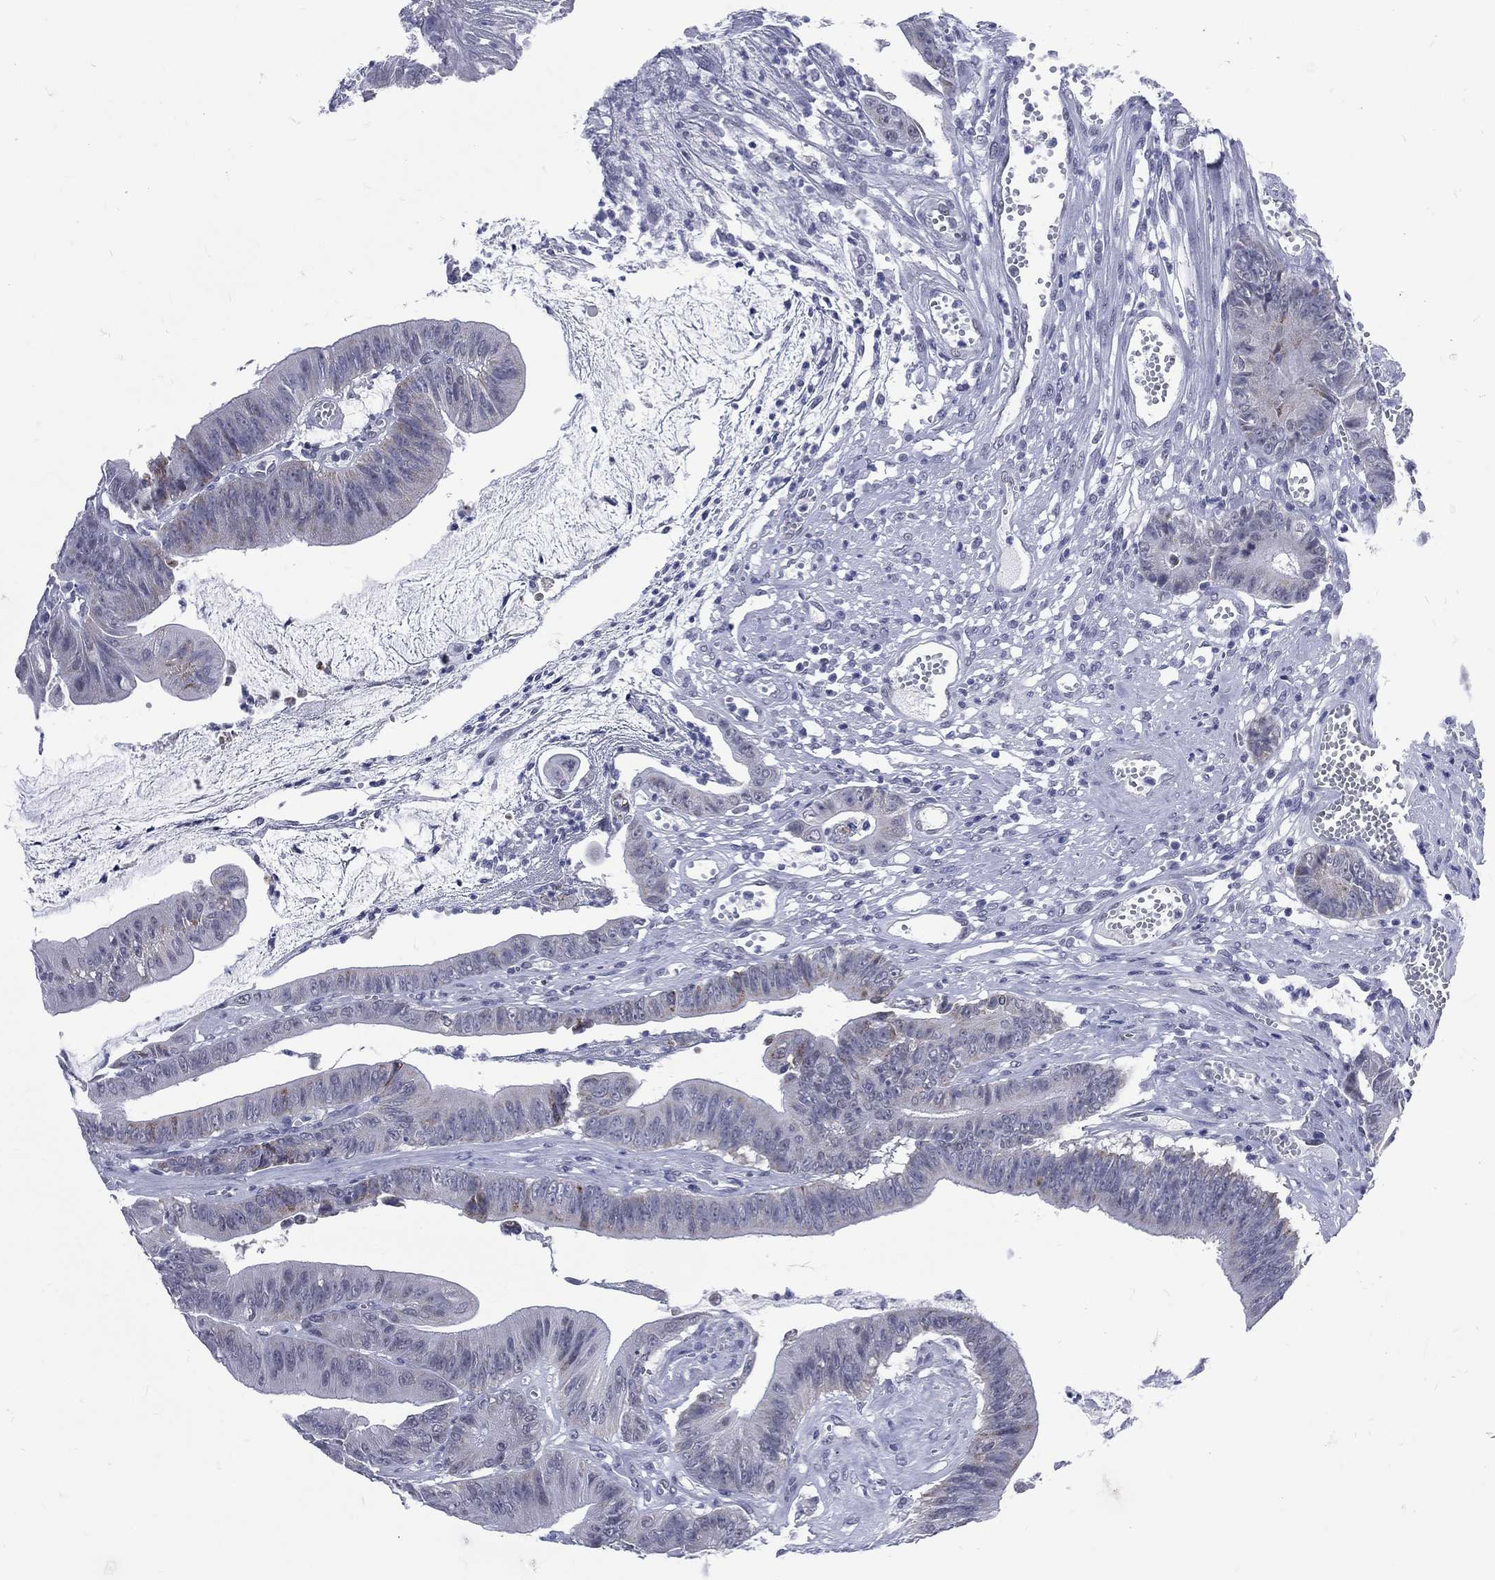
{"staining": {"intensity": "weak", "quantity": "<25%", "location": "cytoplasmic/membranous"}, "tissue": "colorectal cancer", "cell_type": "Tumor cells", "image_type": "cancer", "snomed": [{"axis": "morphology", "description": "Adenocarcinoma, NOS"}, {"axis": "topography", "description": "Colon"}], "caption": "IHC photomicrograph of neoplastic tissue: colorectal cancer stained with DAB displays no significant protein positivity in tumor cells.", "gene": "MLLT10", "patient": {"sex": "female", "age": 69}}